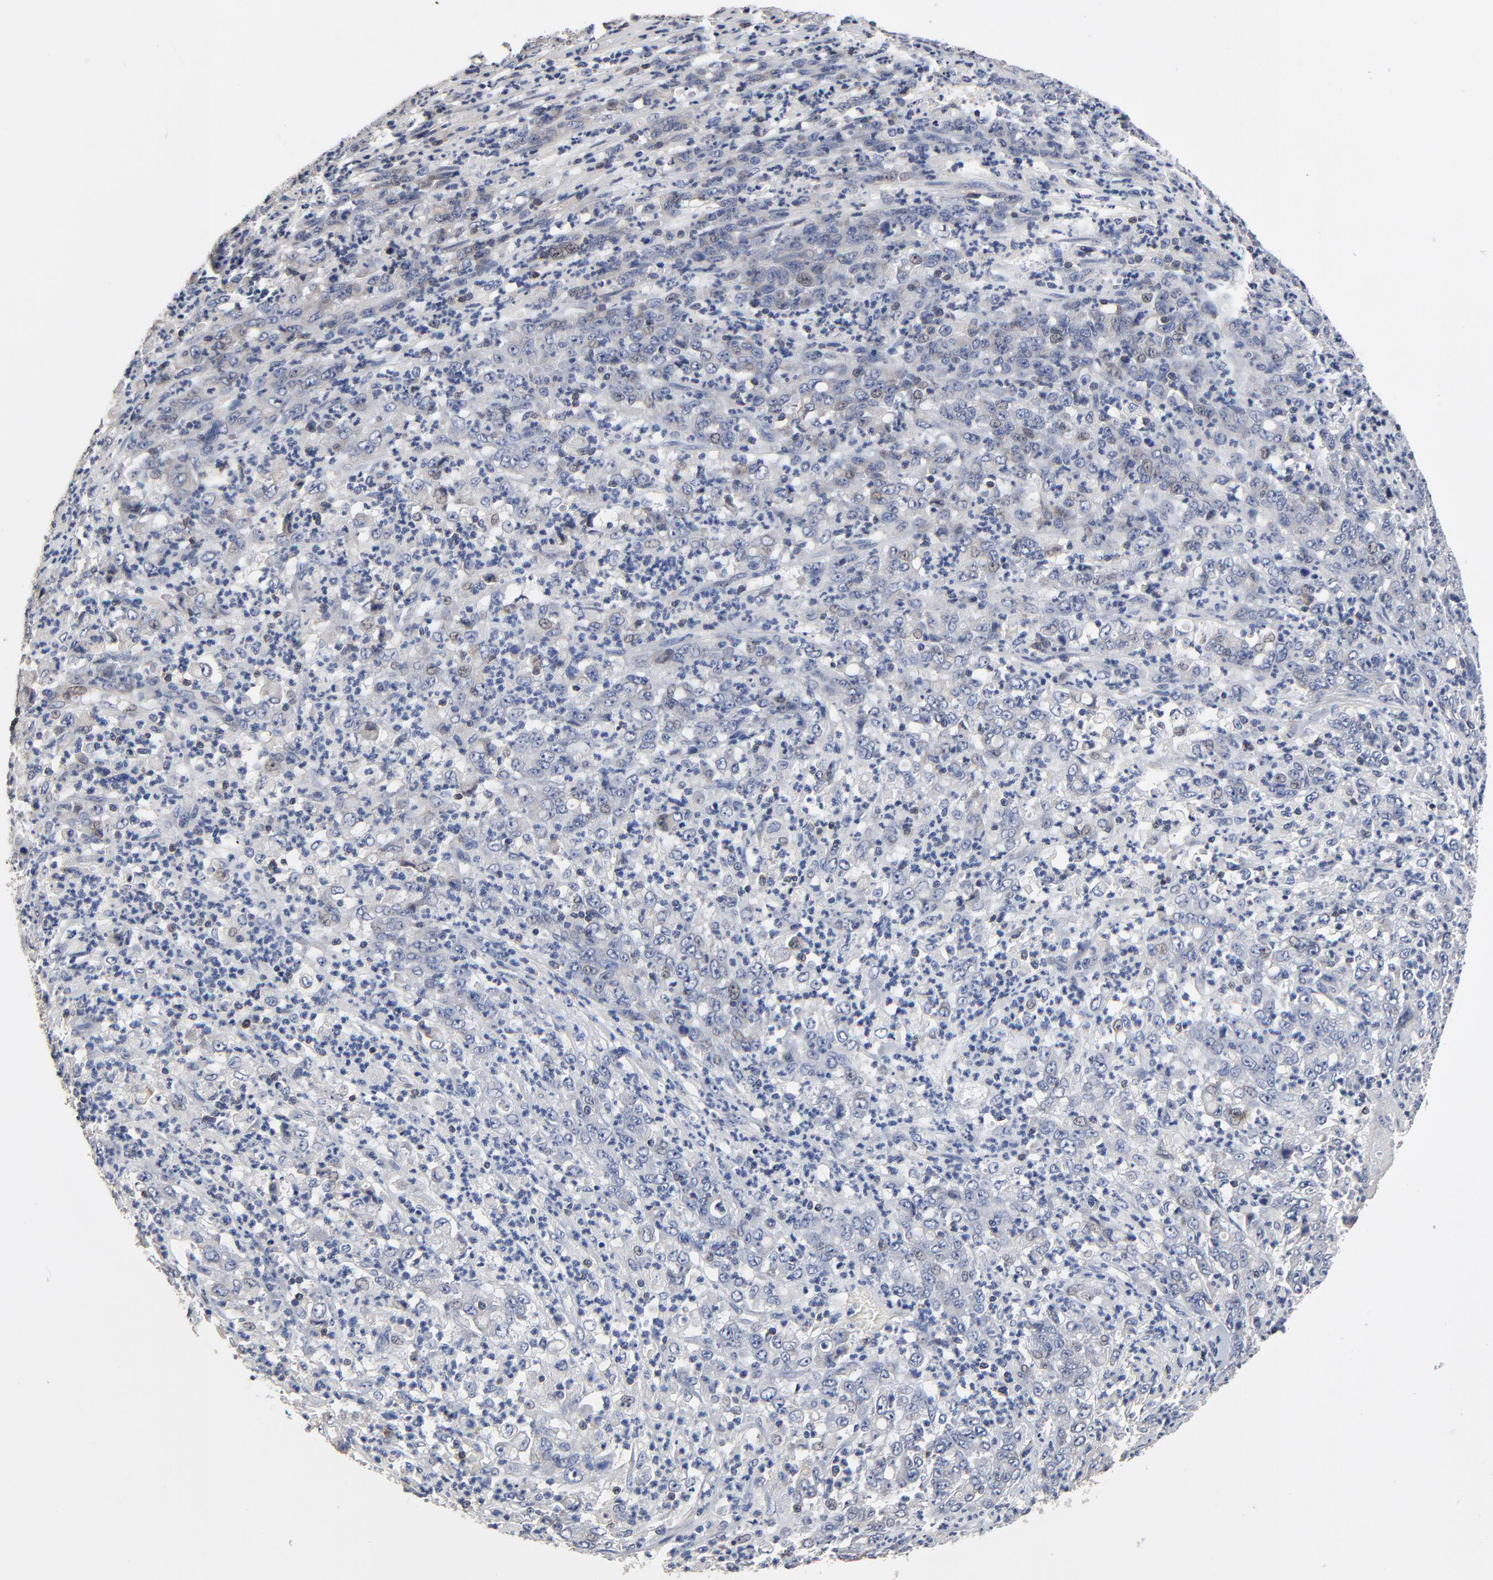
{"staining": {"intensity": "negative", "quantity": "none", "location": "none"}, "tissue": "stomach cancer", "cell_type": "Tumor cells", "image_type": "cancer", "snomed": [{"axis": "morphology", "description": "Adenocarcinoma, NOS"}, {"axis": "topography", "description": "Stomach, lower"}], "caption": "An IHC histopathology image of stomach adenocarcinoma is shown. There is no staining in tumor cells of stomach adenocarcinoma. The staining is performed using DAB brown chromogen with nuclei counter-stained in using hematoxylin.", "gene": "SKAP1", "patient": {"sex": "female", "age": 71}}